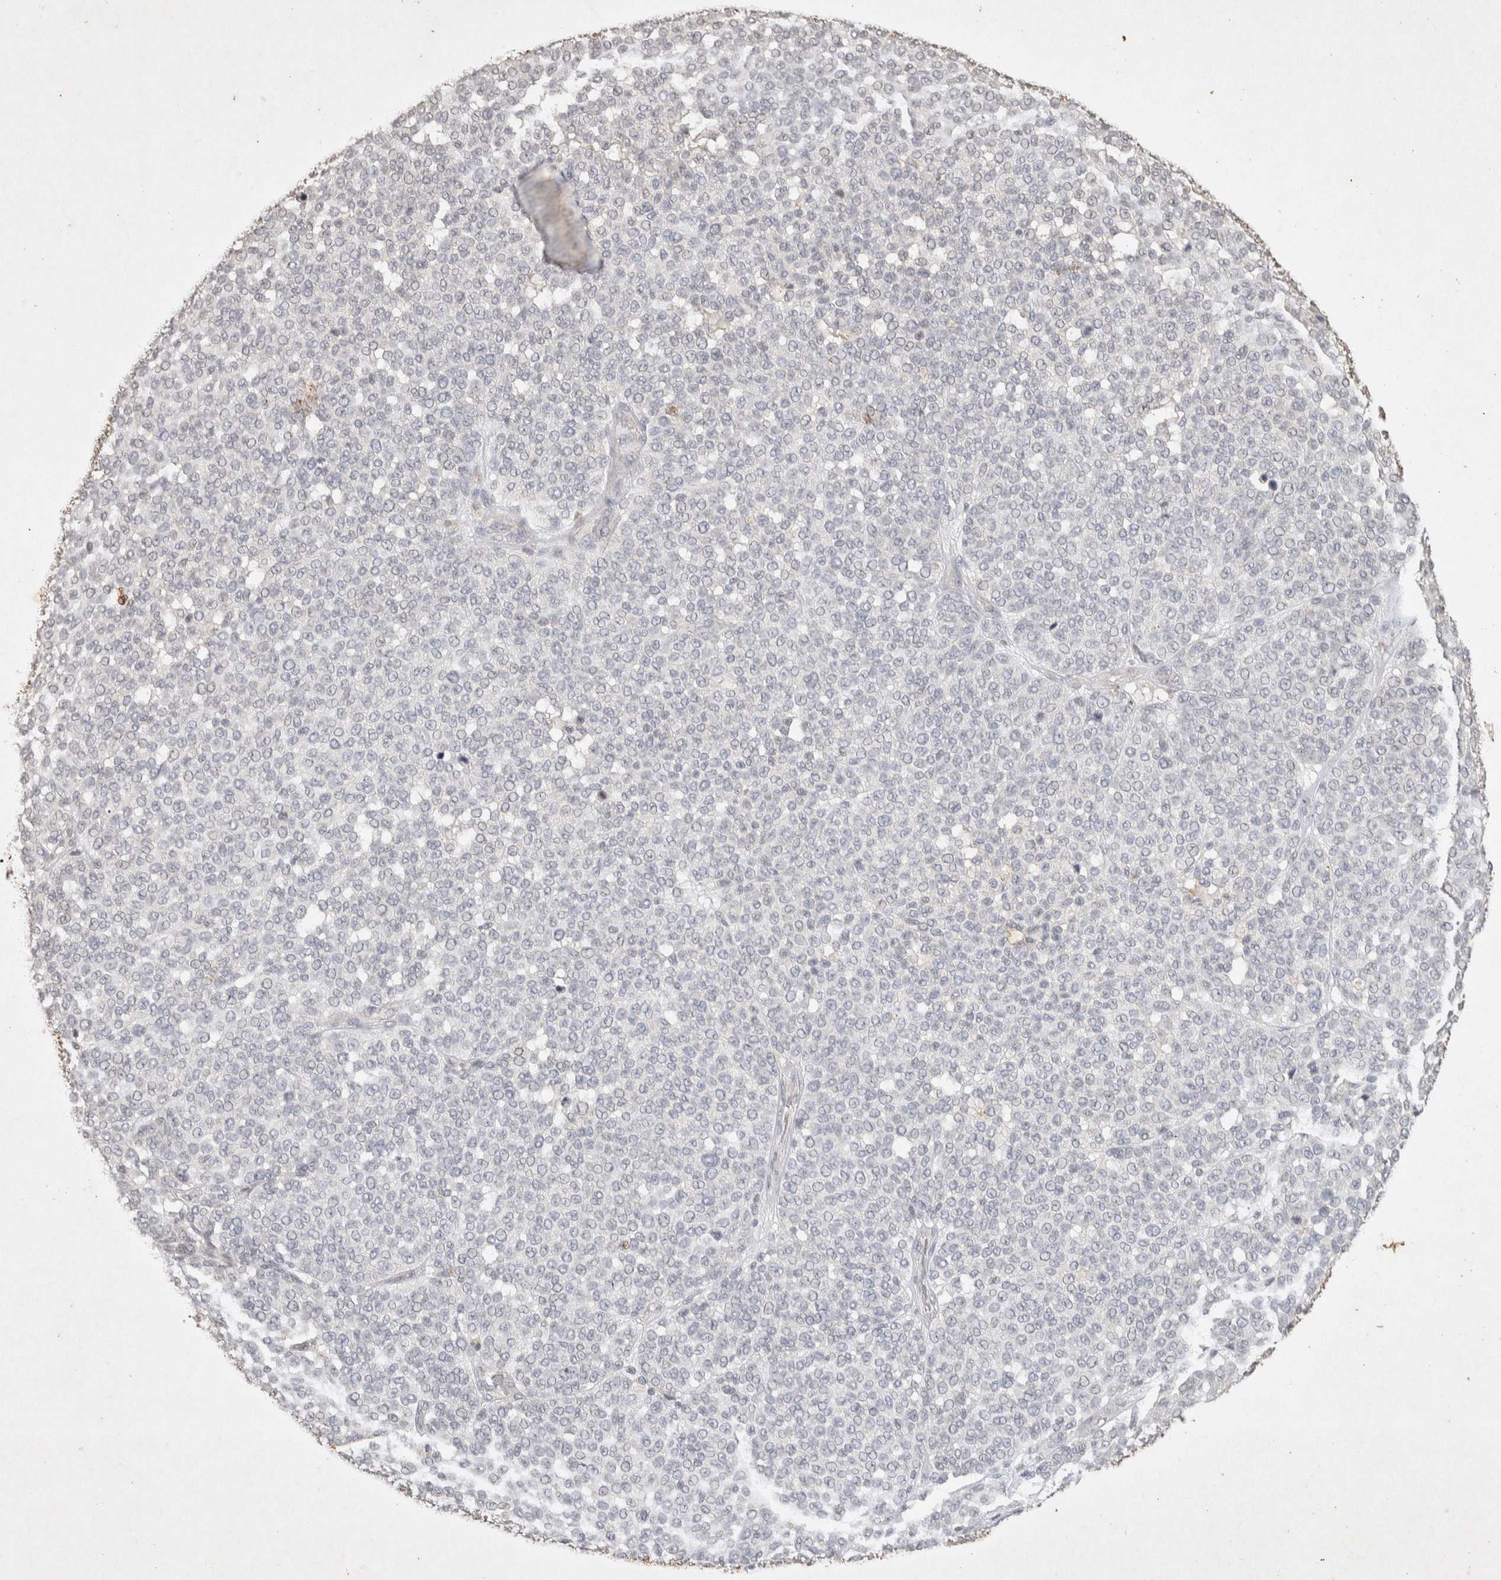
{"staining": {"intensity": "negative", "quantity": "none", "location": "none"}, "tissue": "melanoma", "cell_type": "Tumor cells", "image_type": "cancer", "snomed": [{"axis": "morphology", "description": "Malignant melanoma, NOS"}, {"axis": "topography", "description": "Skin"}], "caption": "Melanoma stained for a protein using immunohistochemistry (IHC) exhibits no expression tumor cells.", "gene": "RAC2", "patient": {"sex": "male", "age": 59}}